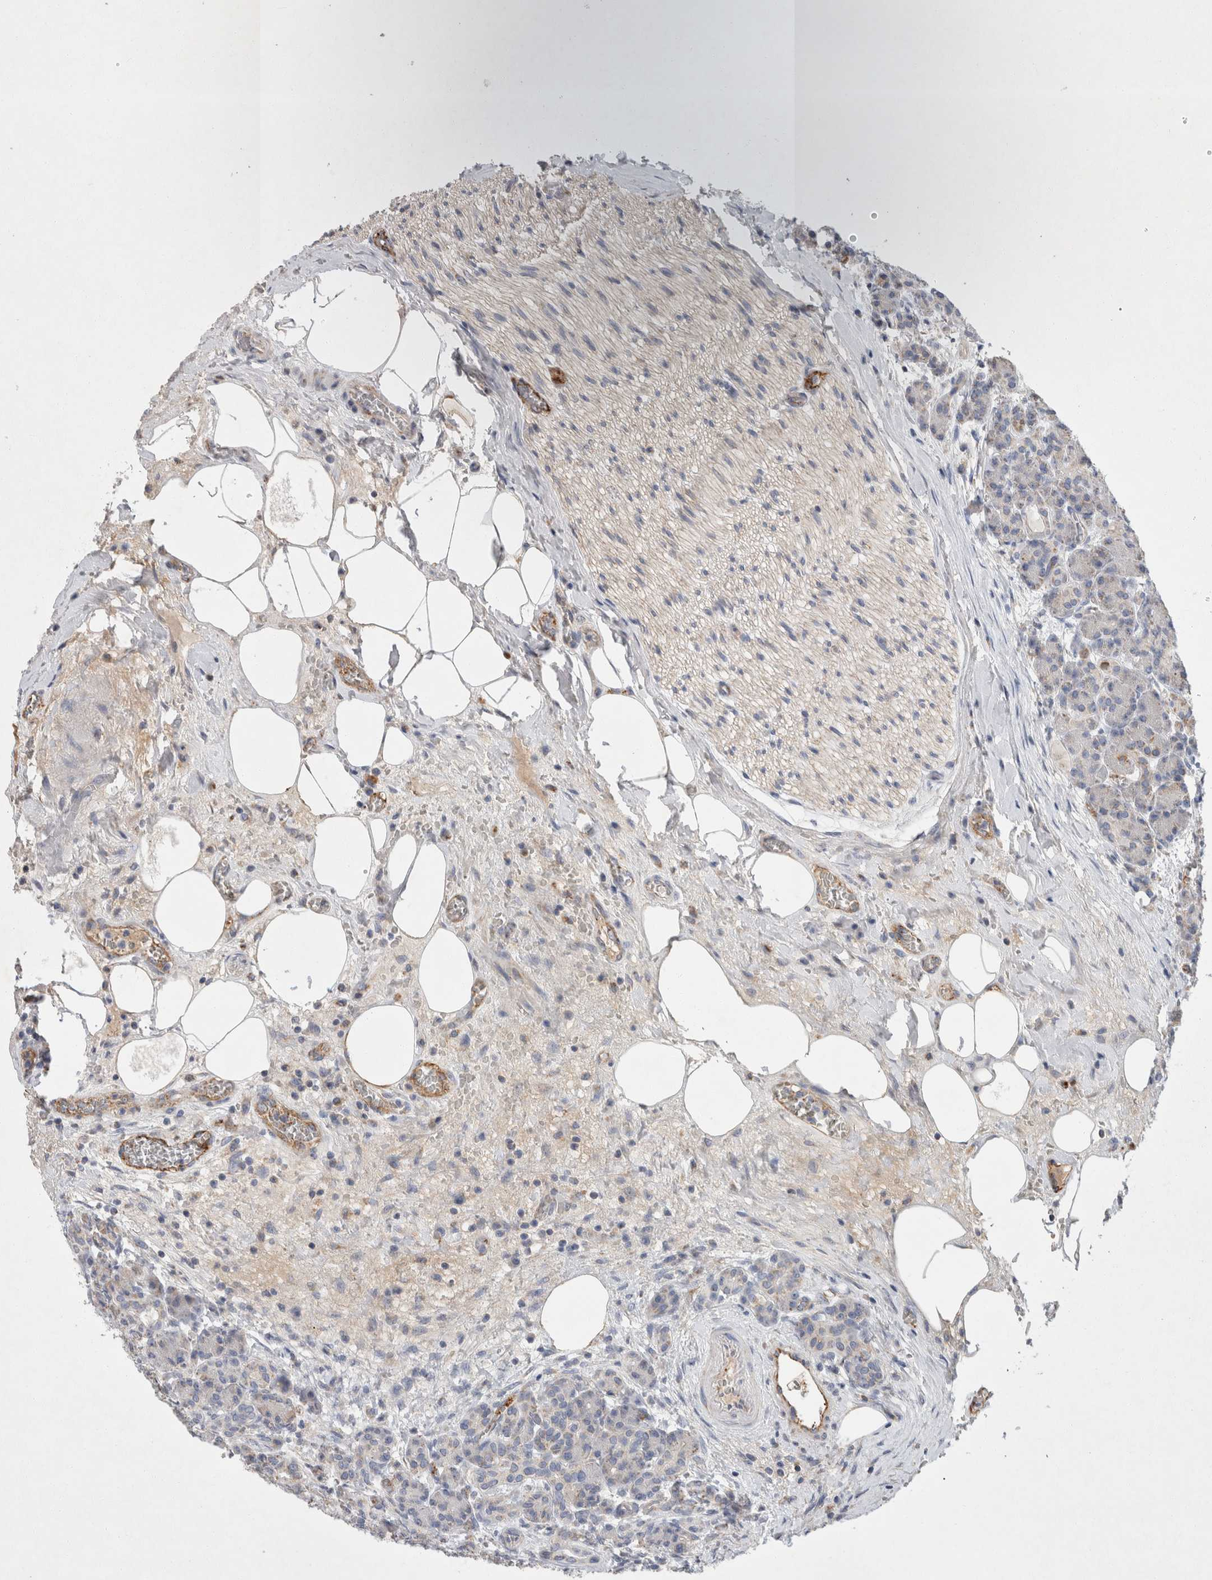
{"staining": {"intensity": "weak", "quantity": "25%-75%", "location": "cytoplasmic/membranous"}, "tissue": "pancreas", "cell_type": "Exocrine glandular cells", "image_type": "normal", "snomed": [{"axis": "morphology", "description": "Normal tissue, NOS"}, {"axis": "topography", "description": "Pancreas"}], "caption": "The immunohistochemical stain highlights weak cytoplasmic/membranous expression in exocrine glandular cells of unremarkable pancreas.", "gene": "IARS2", "patient": {"sex": "male", "age": 63}}